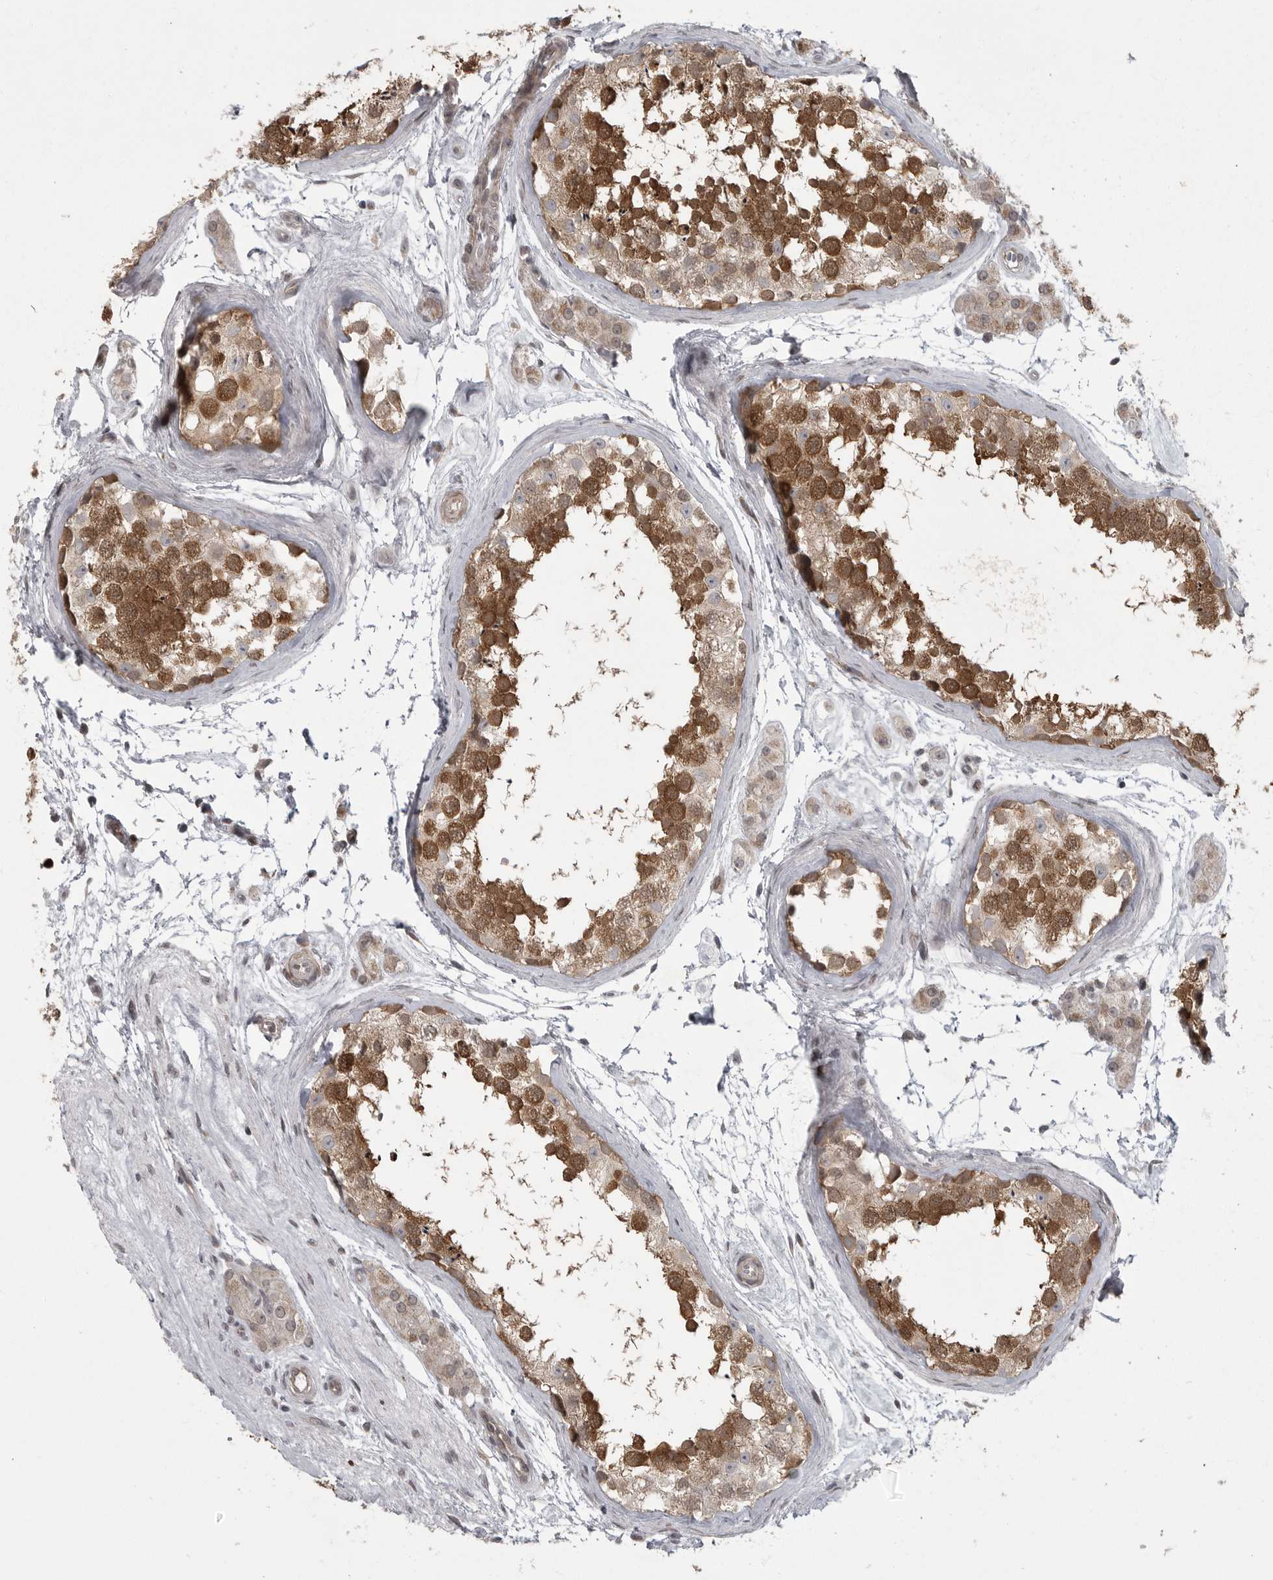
{"staining": {"intensity": "moderate", "quantity": ">75%", "location": "cytoplasmic/membranous"}, "tissue": "testis", "cell_type": "Cells in seminiferous ducts", "image_type": "normal", "snomed": [{"axis": "morphology", "description": "Normal tissue, NOS"}, {"axis": "topography", "description": "Testis"}], "caption": "Immunohistochemistry photomicrograph of benign testis: human testis stained using immunohistochemistry (IHC) reveals medium levels of moderate protein expression localized specifically in the cytoplasmic/membranous of cells in seminiferous ducts, appearing as a cytoplasmic/membranous brown color.", "gene": "PPP1R9A", "patient": {"sex": "male", "age": 56}}